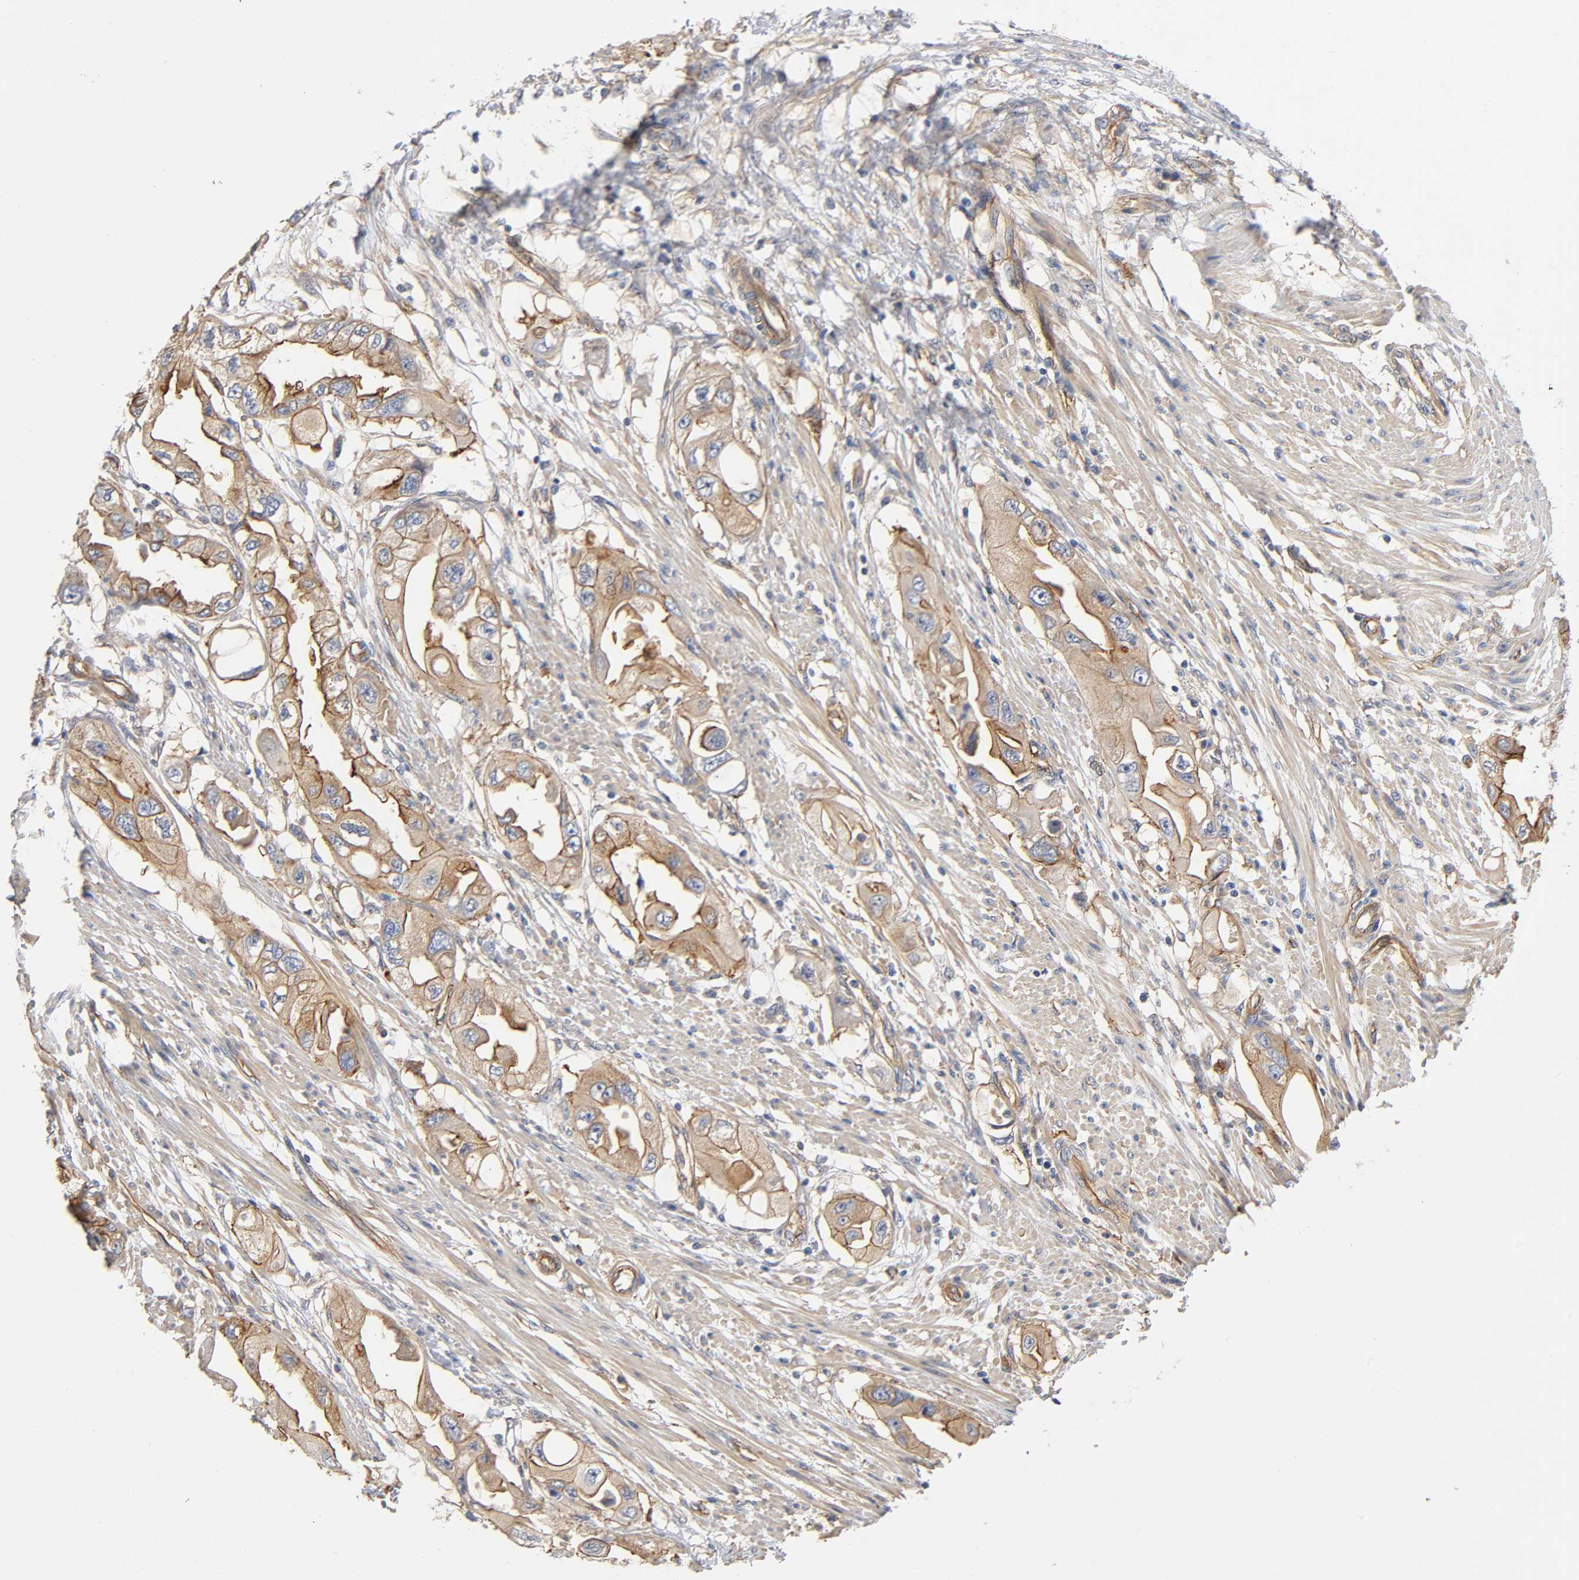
{"staining": {"intensity": "moderate", "quantity": ">75%", "location": "cytoplasmic/membranous"}, "tissue": "endometrial cancer", "cell_type": "Tumor cells", "image_type": "cancer", "snomed": [{"axis": "morphology", "description": "Adenocarcinoma, NOS"}, {"axis": "topography", "description": "Endometrium"}], "caption": "The micrograph exhibits immunohistochemical staining of endometrial cancer (adenocarcinoma). There is moderate cytoplasmic/membranous expression is identified in approximately >75% of tumor cells.", "gene": "MARS1", "patient": {"sex": "female", "age": 67}}